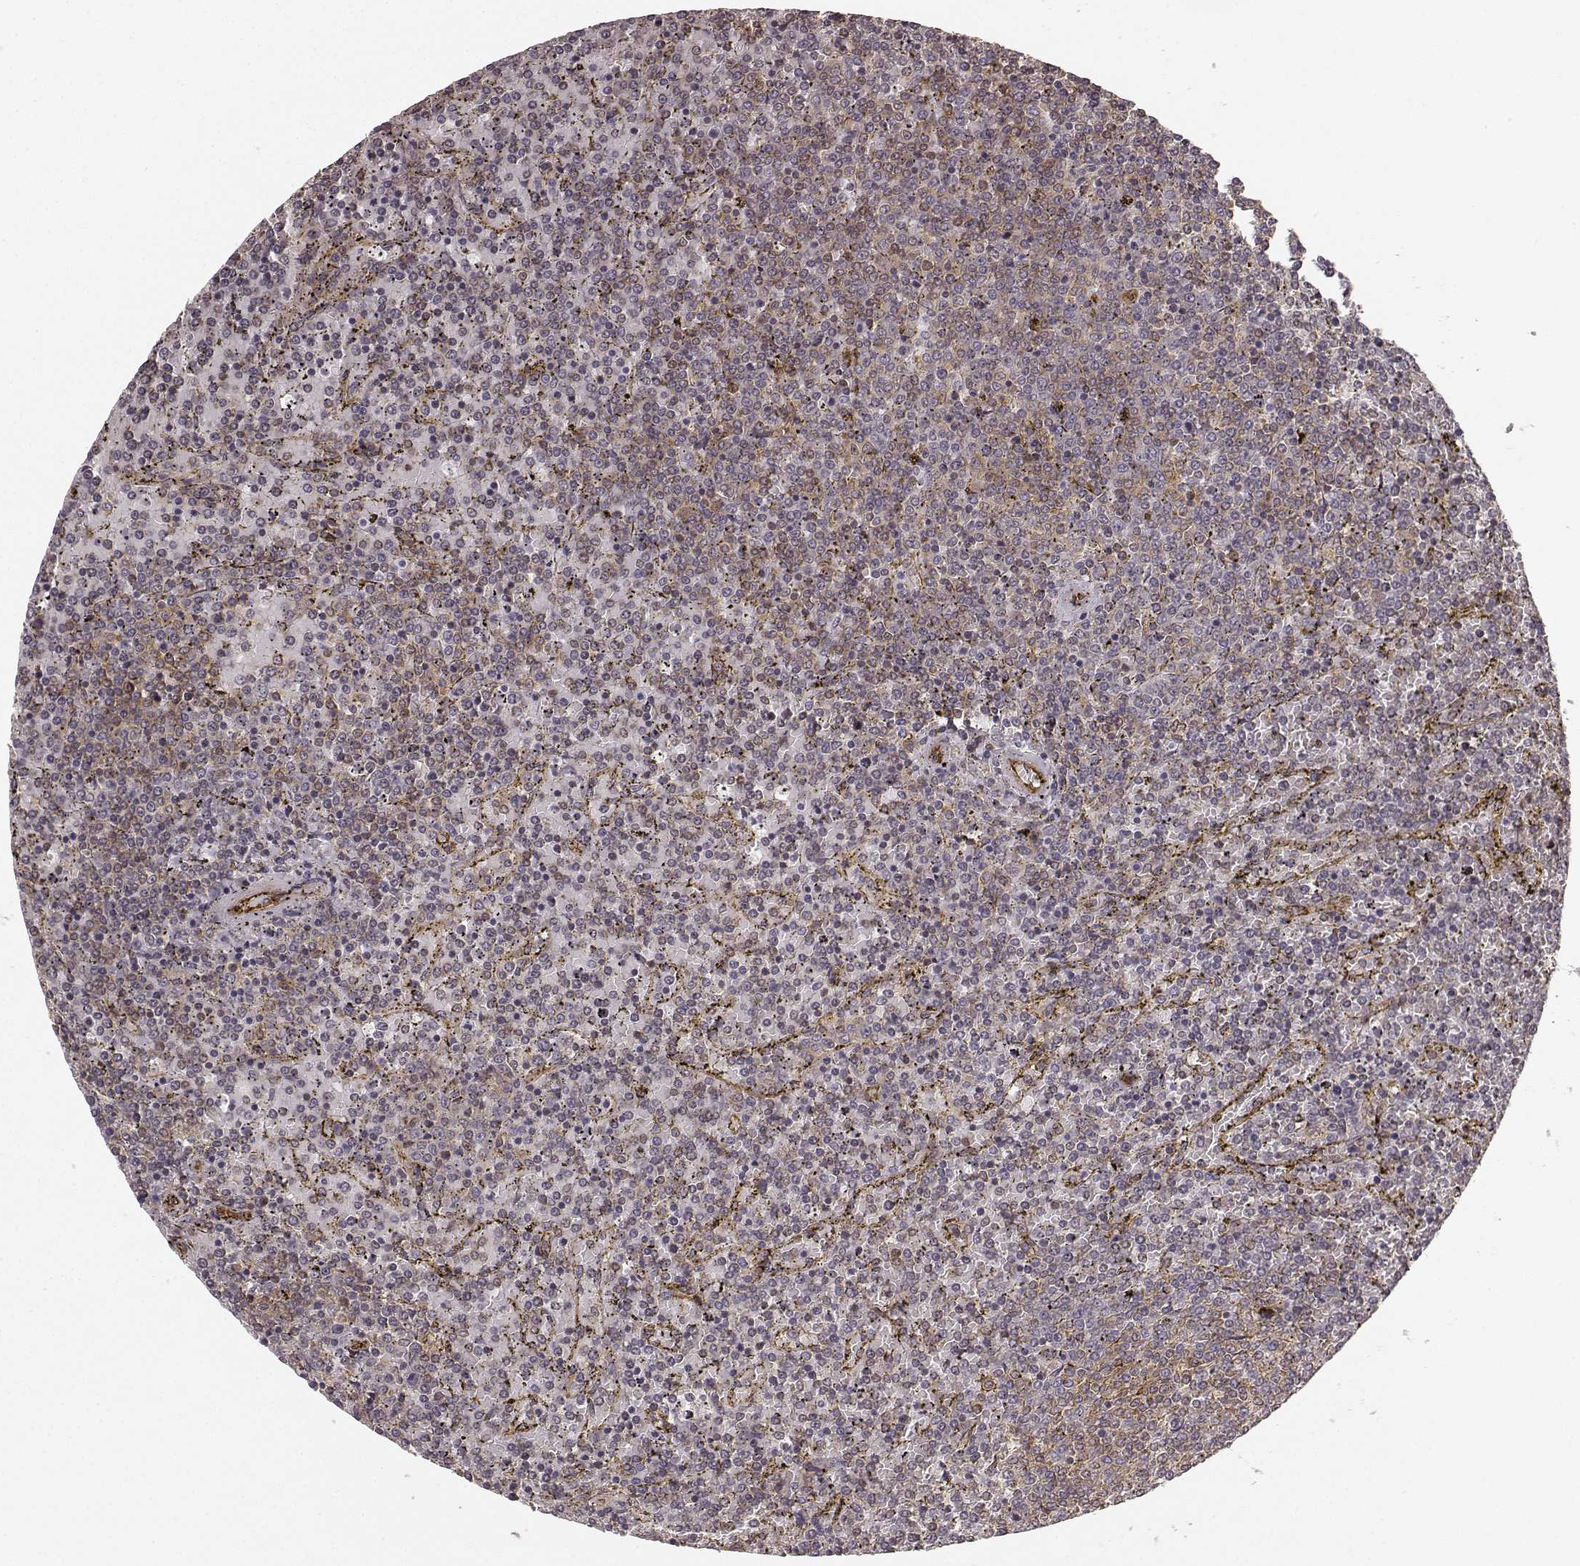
{"staining": {"intensity": "negative", "quantity": "none", "location": "none"}, "tissue": "lymphoma", "cell_type": "Tumor cells", "image_type": "cancer", "snomed": [{"axis": "morphology", "description": "Malignant lymphoma, non-Hodgkin's type, Low grade"}, {"axis": "topography", "description": "Spleen"}], "caption": "The histopathology image shows no significant expression in tumor cells of low-grade malignant lymphoma, non-Hodgkin's type. (DAB (3,3'-diaminobenzidine) IHC visualized using brightfield microscopy, high magnification).", "gene": "TMEM14A", "patient": {"sex": "female", "age": 77}}